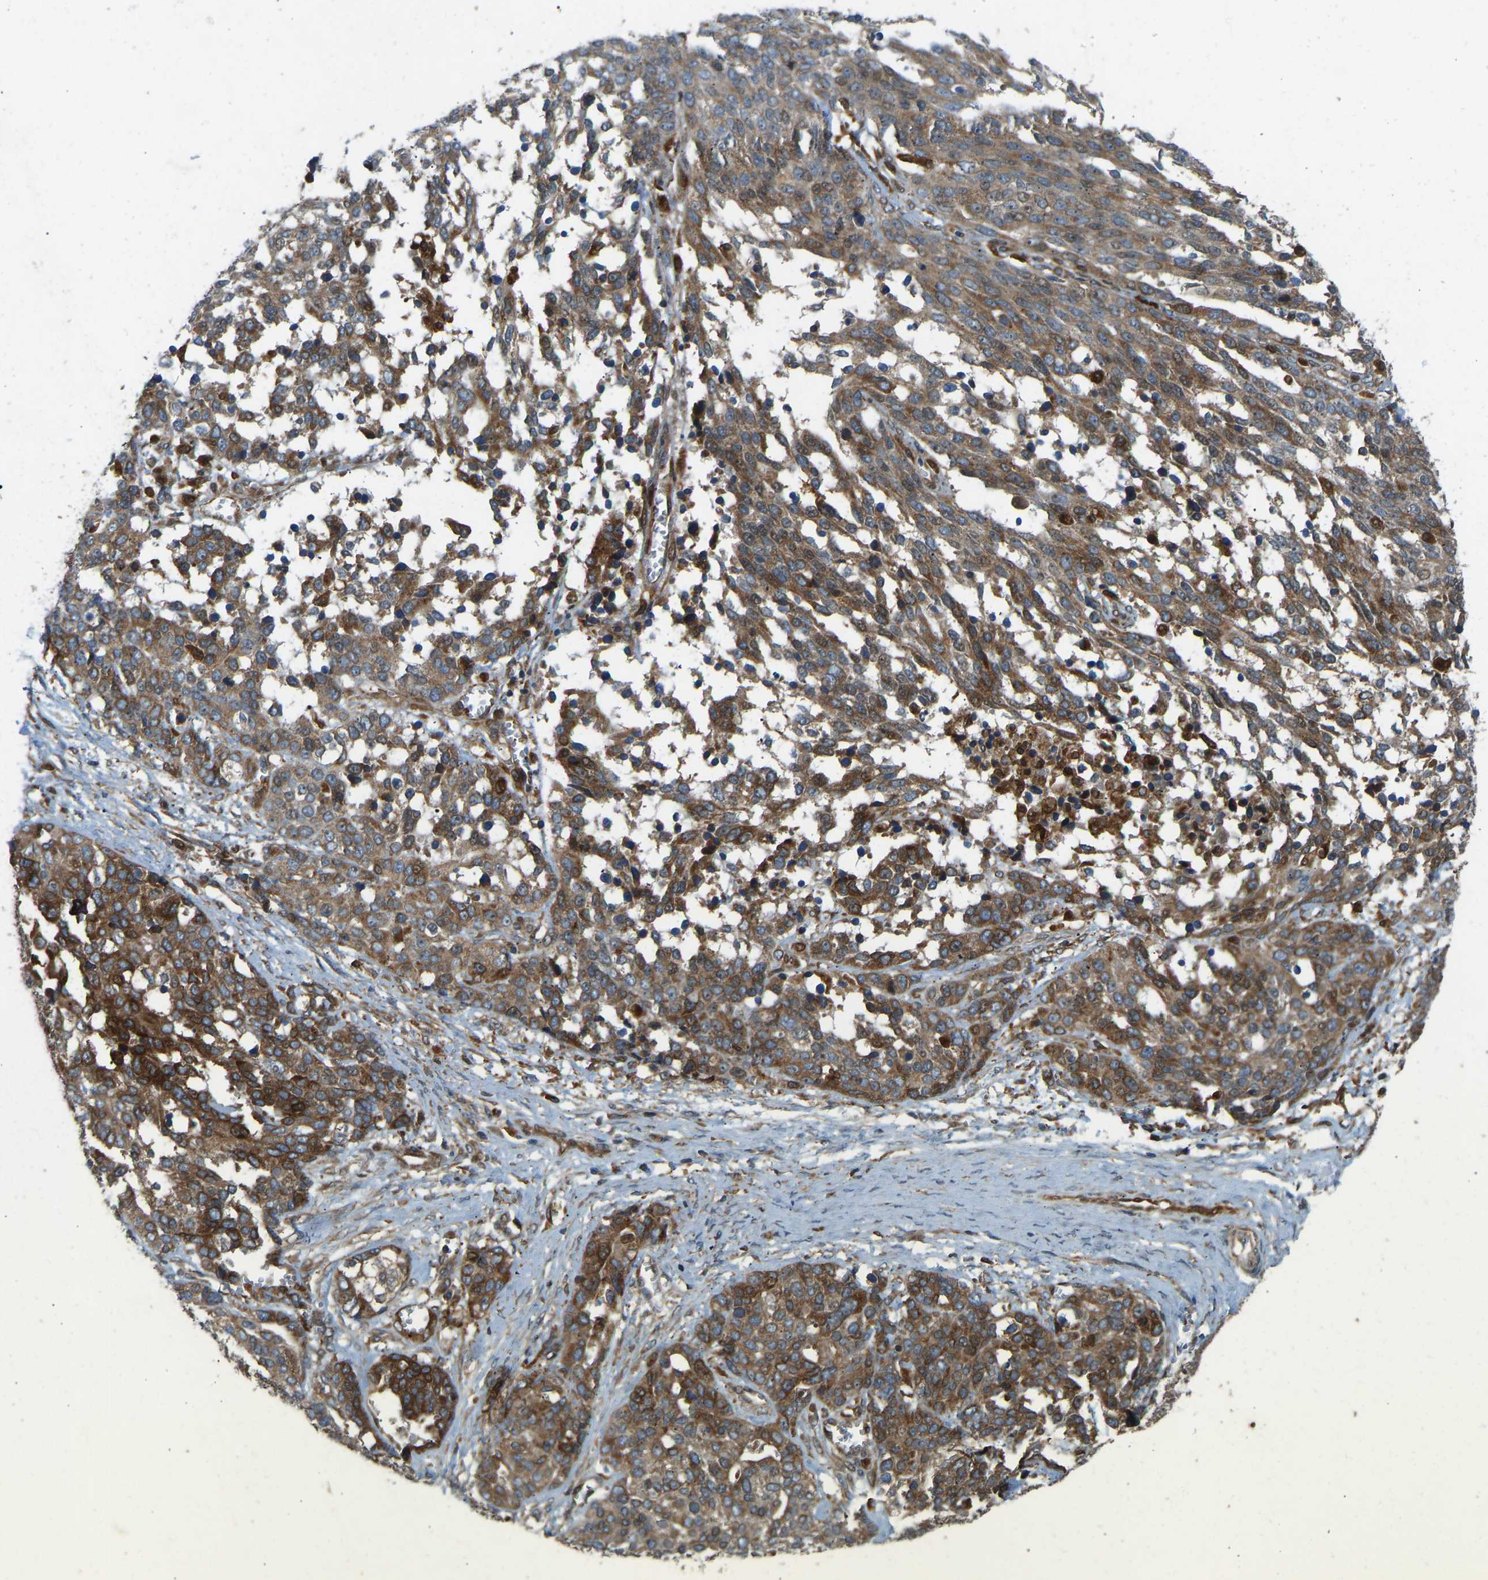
{"staining": {"intensity": "strong", "quantity": ">75%", "location": "cytoplasmic/membranous"}, "tissue": "ovarian cancer", "cell_type": "Tumor cells", "image_type": "cancer", "snomed": [{"axis": "morphology", "description": "Cystadenocarcinoma, serous, NOS"}, {"axis": "topography", "description": "Ovary"}], "caption": "Human ovarian cancer stained with a protein marker displays strong staining in tumor cells.", "gene": "OS9", "patient": {"sex": "female", "age": 44}}